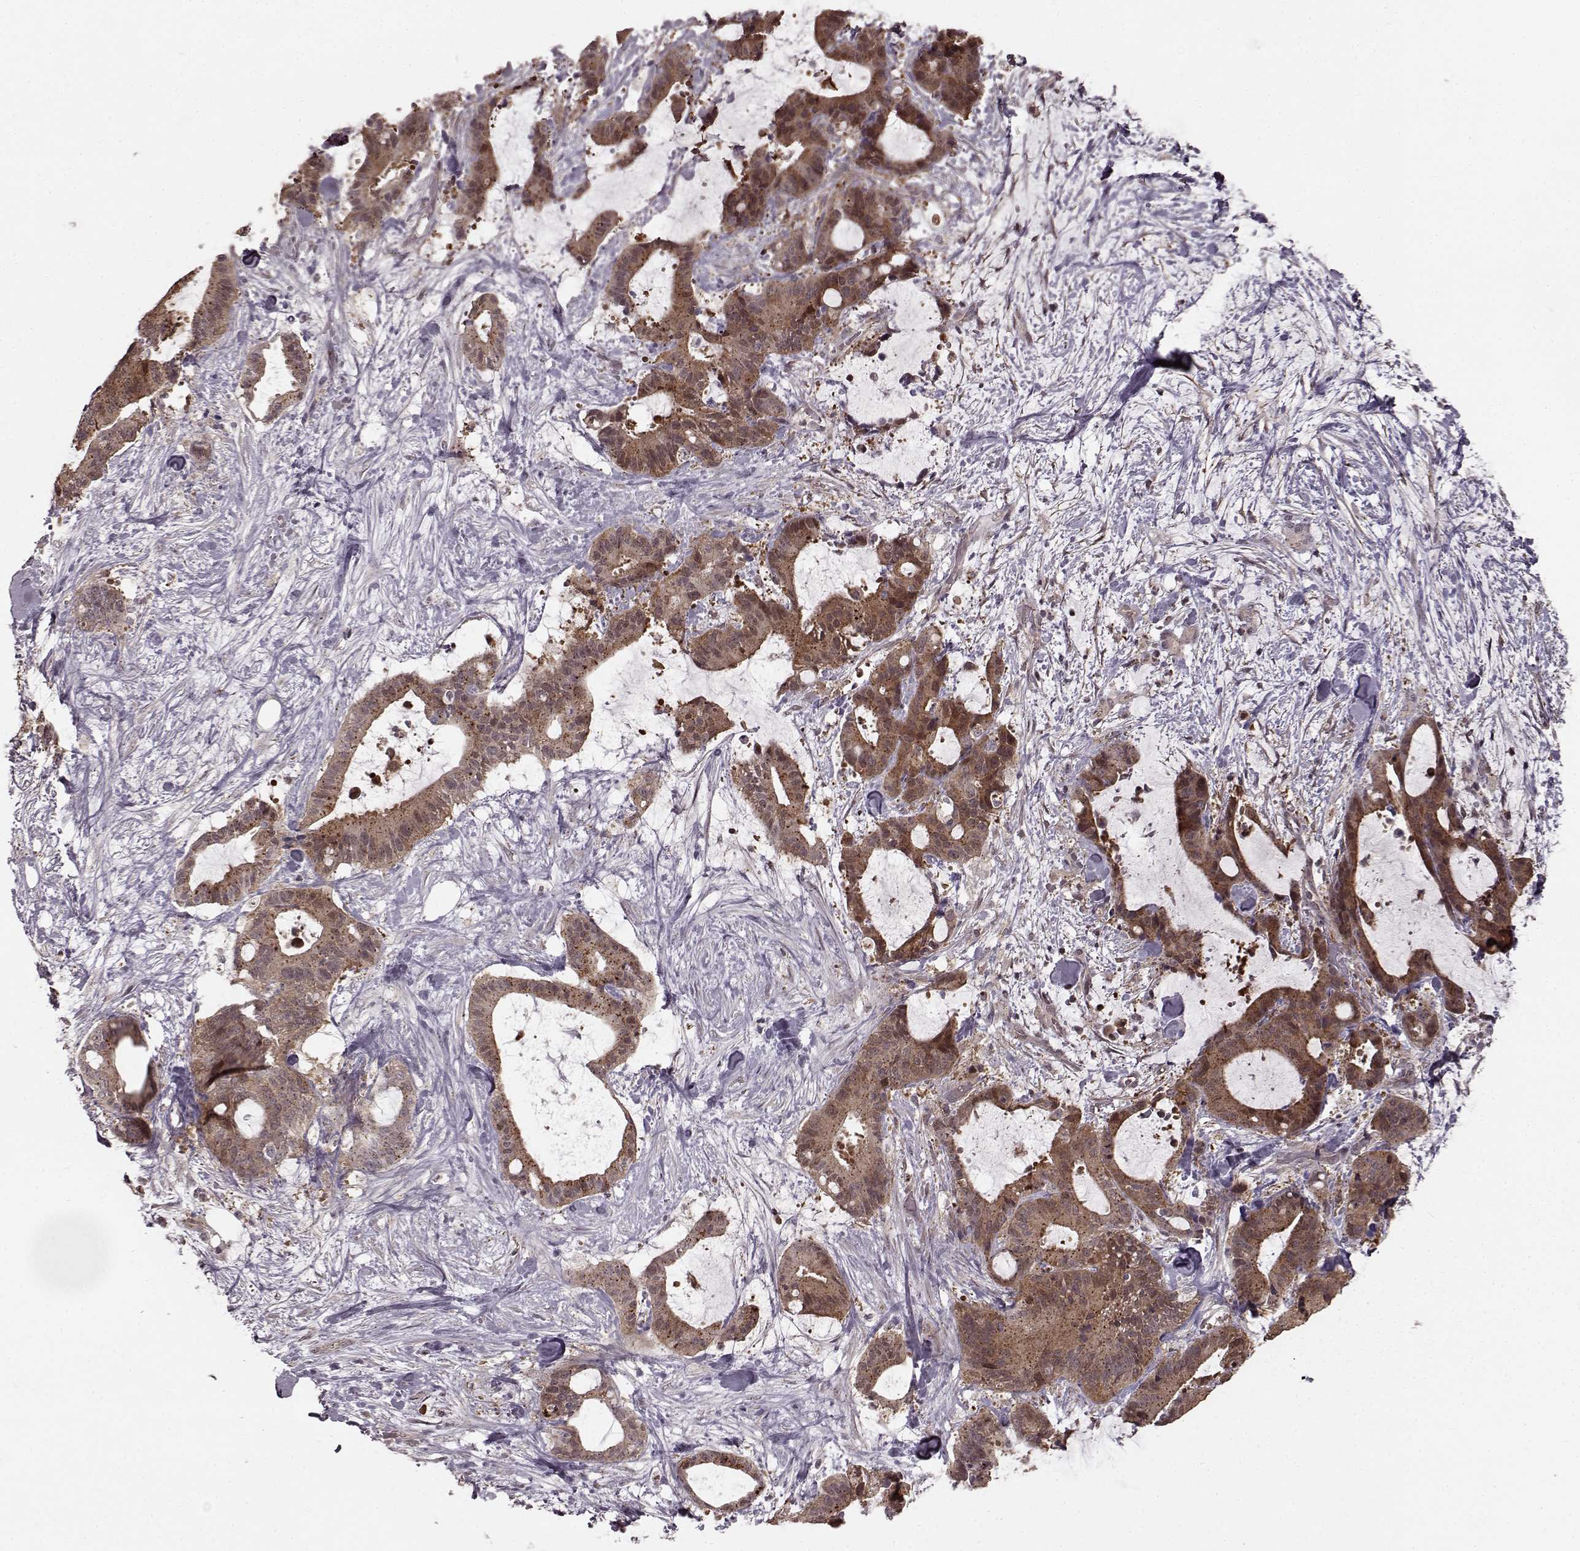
{"staining": {"intensity": "weak", "quantity": ">75%", "location": "cytoplasmic/membranous"}, "tissue": "liver cancer", "cell_type": "Tumor cells", "image_type": "cancer", "snomed": [{"axis": "morphology", "description": "Cholangiocarcinoma"}, {"axis": "topography", "description": "Liver"}], "caption": "High-magnification brightfield microscopy of liver cancer (cholangiocarcinoma) stained with DAB (3,3'-diaminobenzidine) (brown) and counterstained with hematoxylin (blue). tumor cells exhibit weak cytoplasmic/membranous positivity is seen in about>75% of cells. (DAB (3,3'-diaminobenzidine) IHC with brightfield microscopy, high magnification).", "gene": "GSS", "patient": {"sex": "female", "age": 73}}